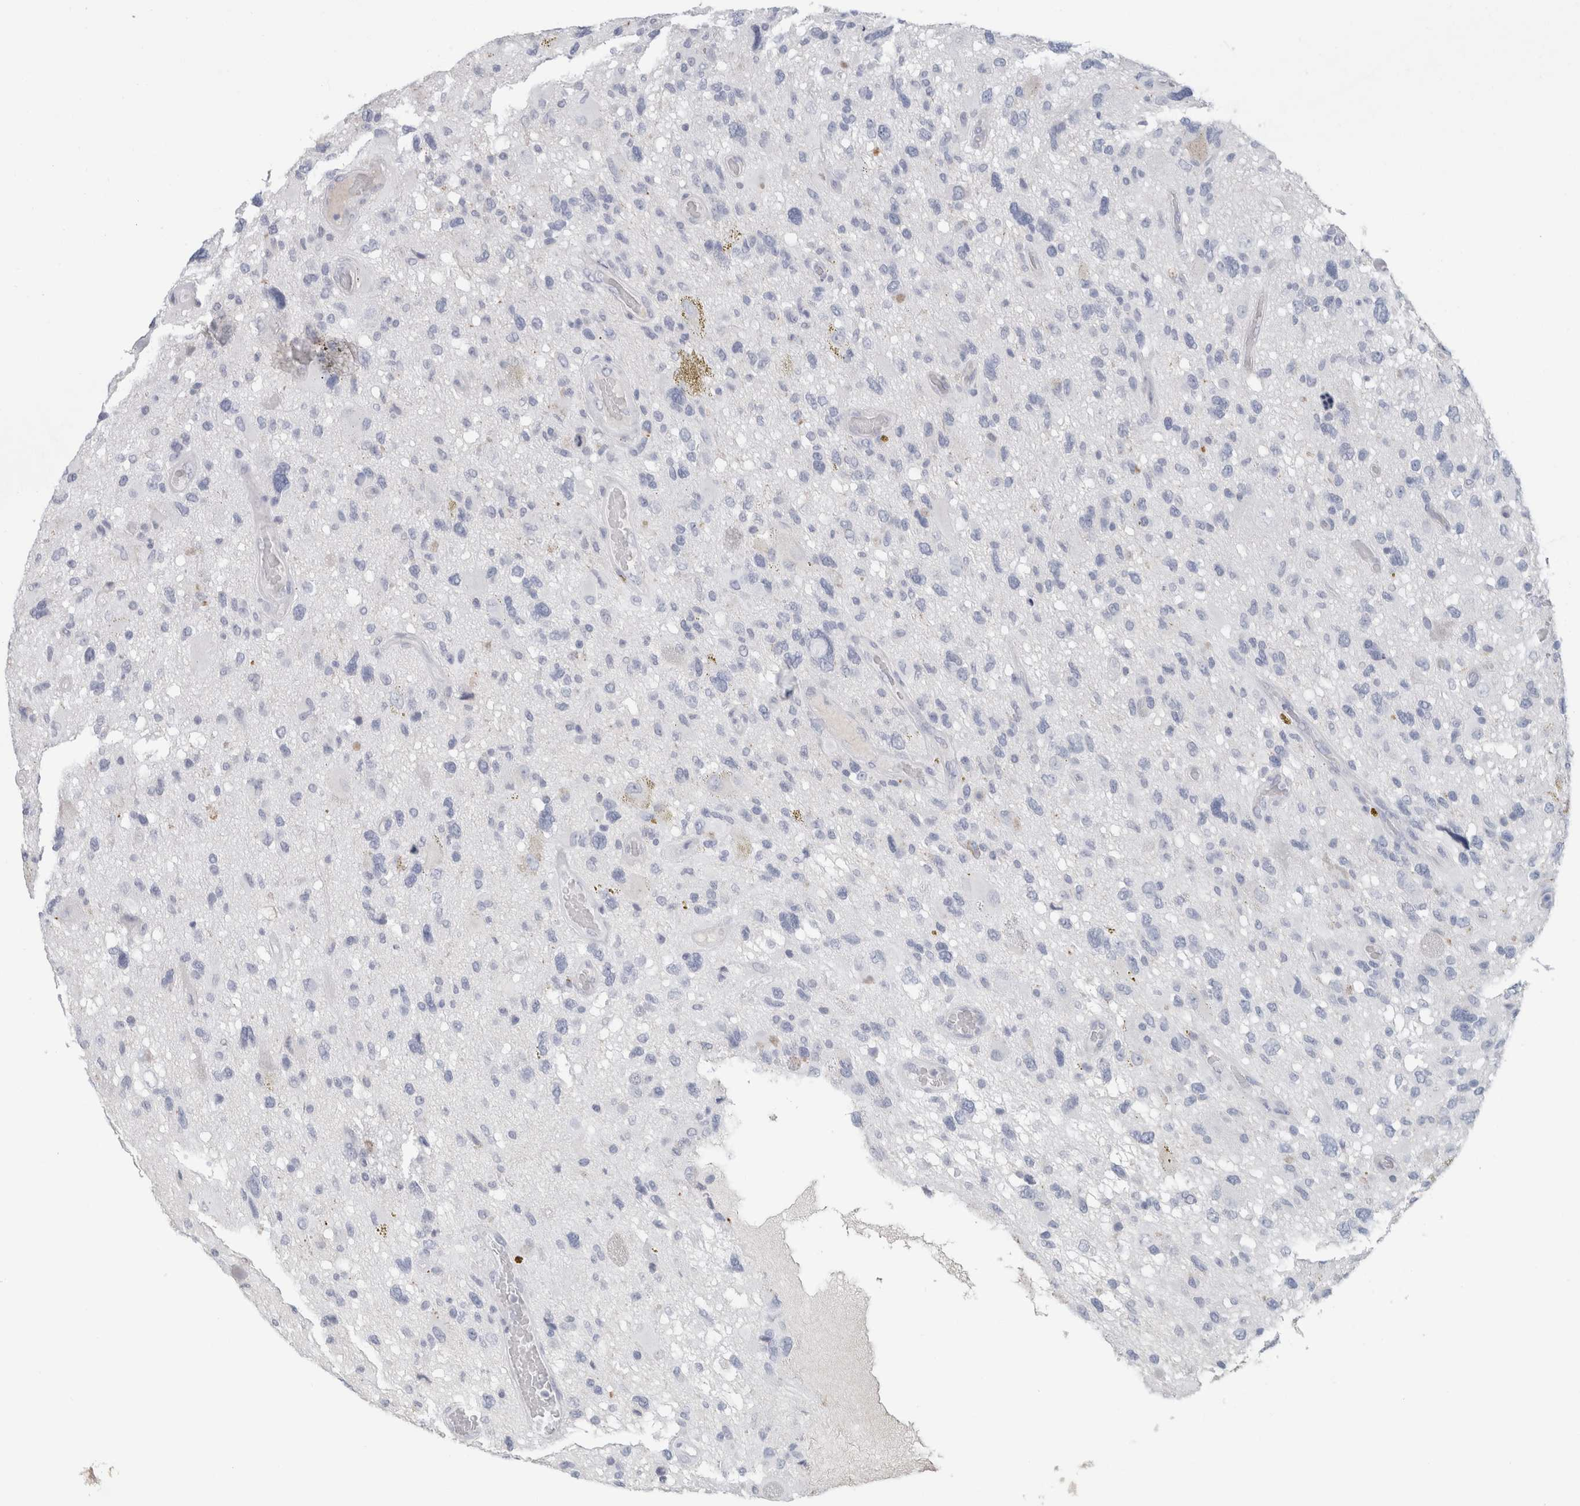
{"staining": {"intensity": "negative", "quantity": "none", "location": "none"}, "tissue": "glioma", "cell_type": "Tumor cells", "image_type": "cancer", "snomed": [{"axis": "morphology", "description": "Glioma, malignant, High grade"}, {"axis": "topography", "description": "Brain"}], "caption": "This is an IHC image of malignant glioma (high-grade). There is no positivity in tumor cells.", "gene": "IL6", "patient": {"sex": "male", "age": 33}}